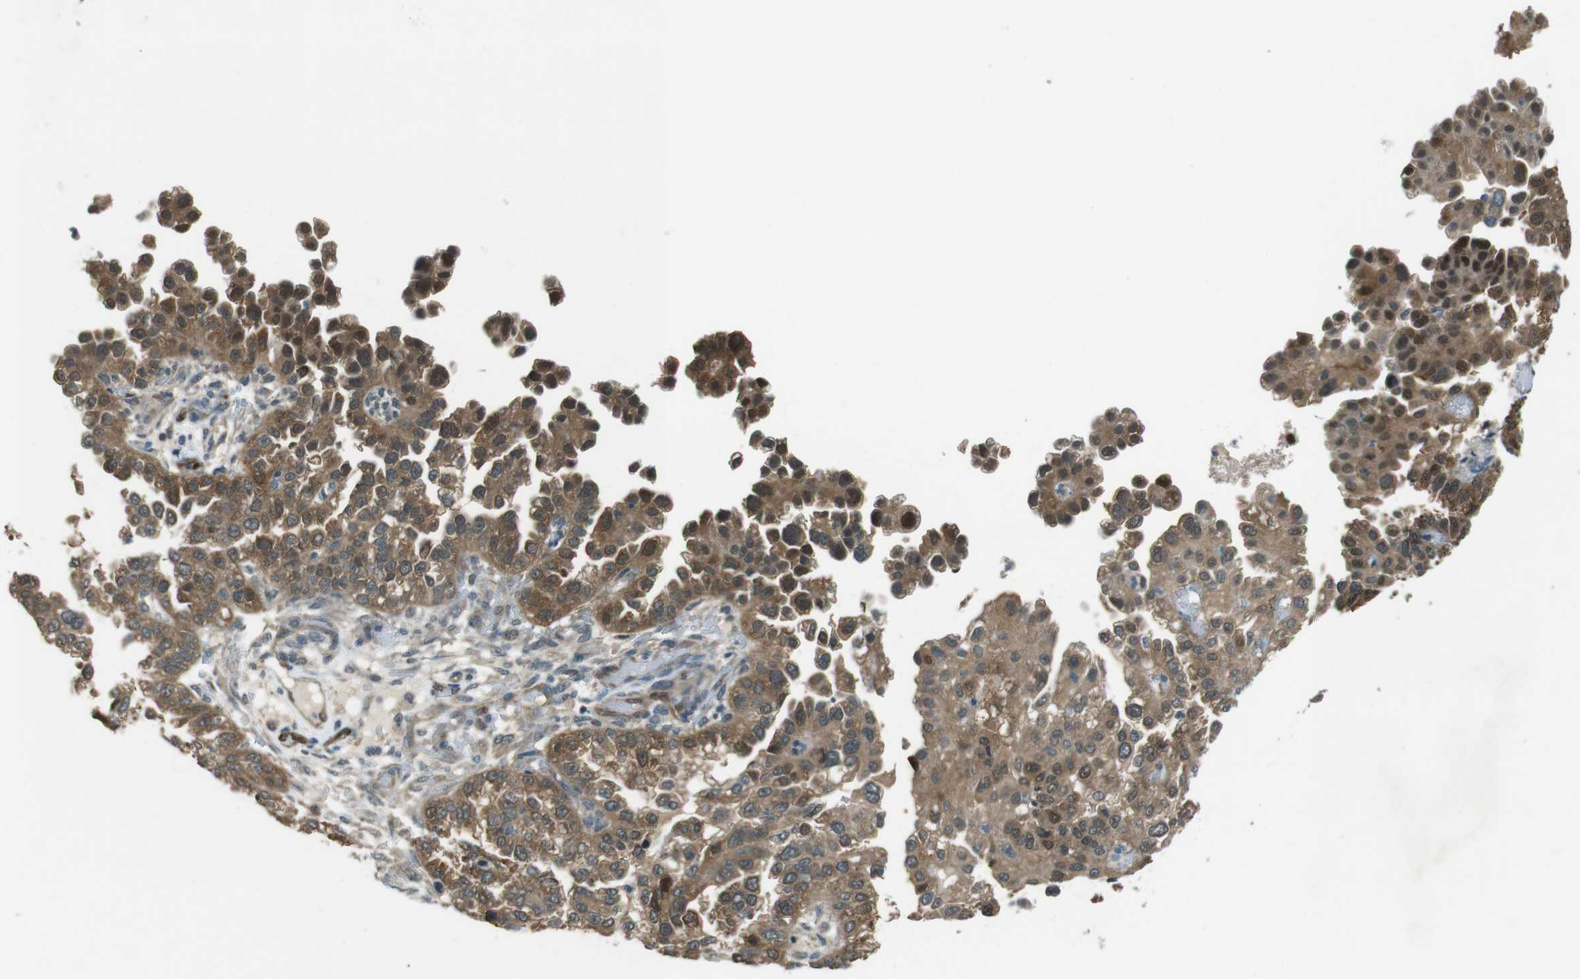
{"staining": {"intensity": "moderate", "quantity": ">75%", "location": "cytoplasmic/membranous,nuclear"}, "tissue": "endometrial cancer", "cell_type": "Tumor cells", "image_type": "cancer", "snomed": [{"axis": "morphology", "description": "Adenocarcinoma, NOS"}, {"axis": "topography", "description": "Endometrium"}], "caption": "Immunohistochemistry (IHC) image of human endometrial cancer (adenocarcinoma) stained for a protein (brown), which displays medium levels of moderate cytoplasmic/membranous and nuclear expression in about >75% of tumor cells.", "gene": "MFAP3", "patient": {"sex": "female", "age": 85}}